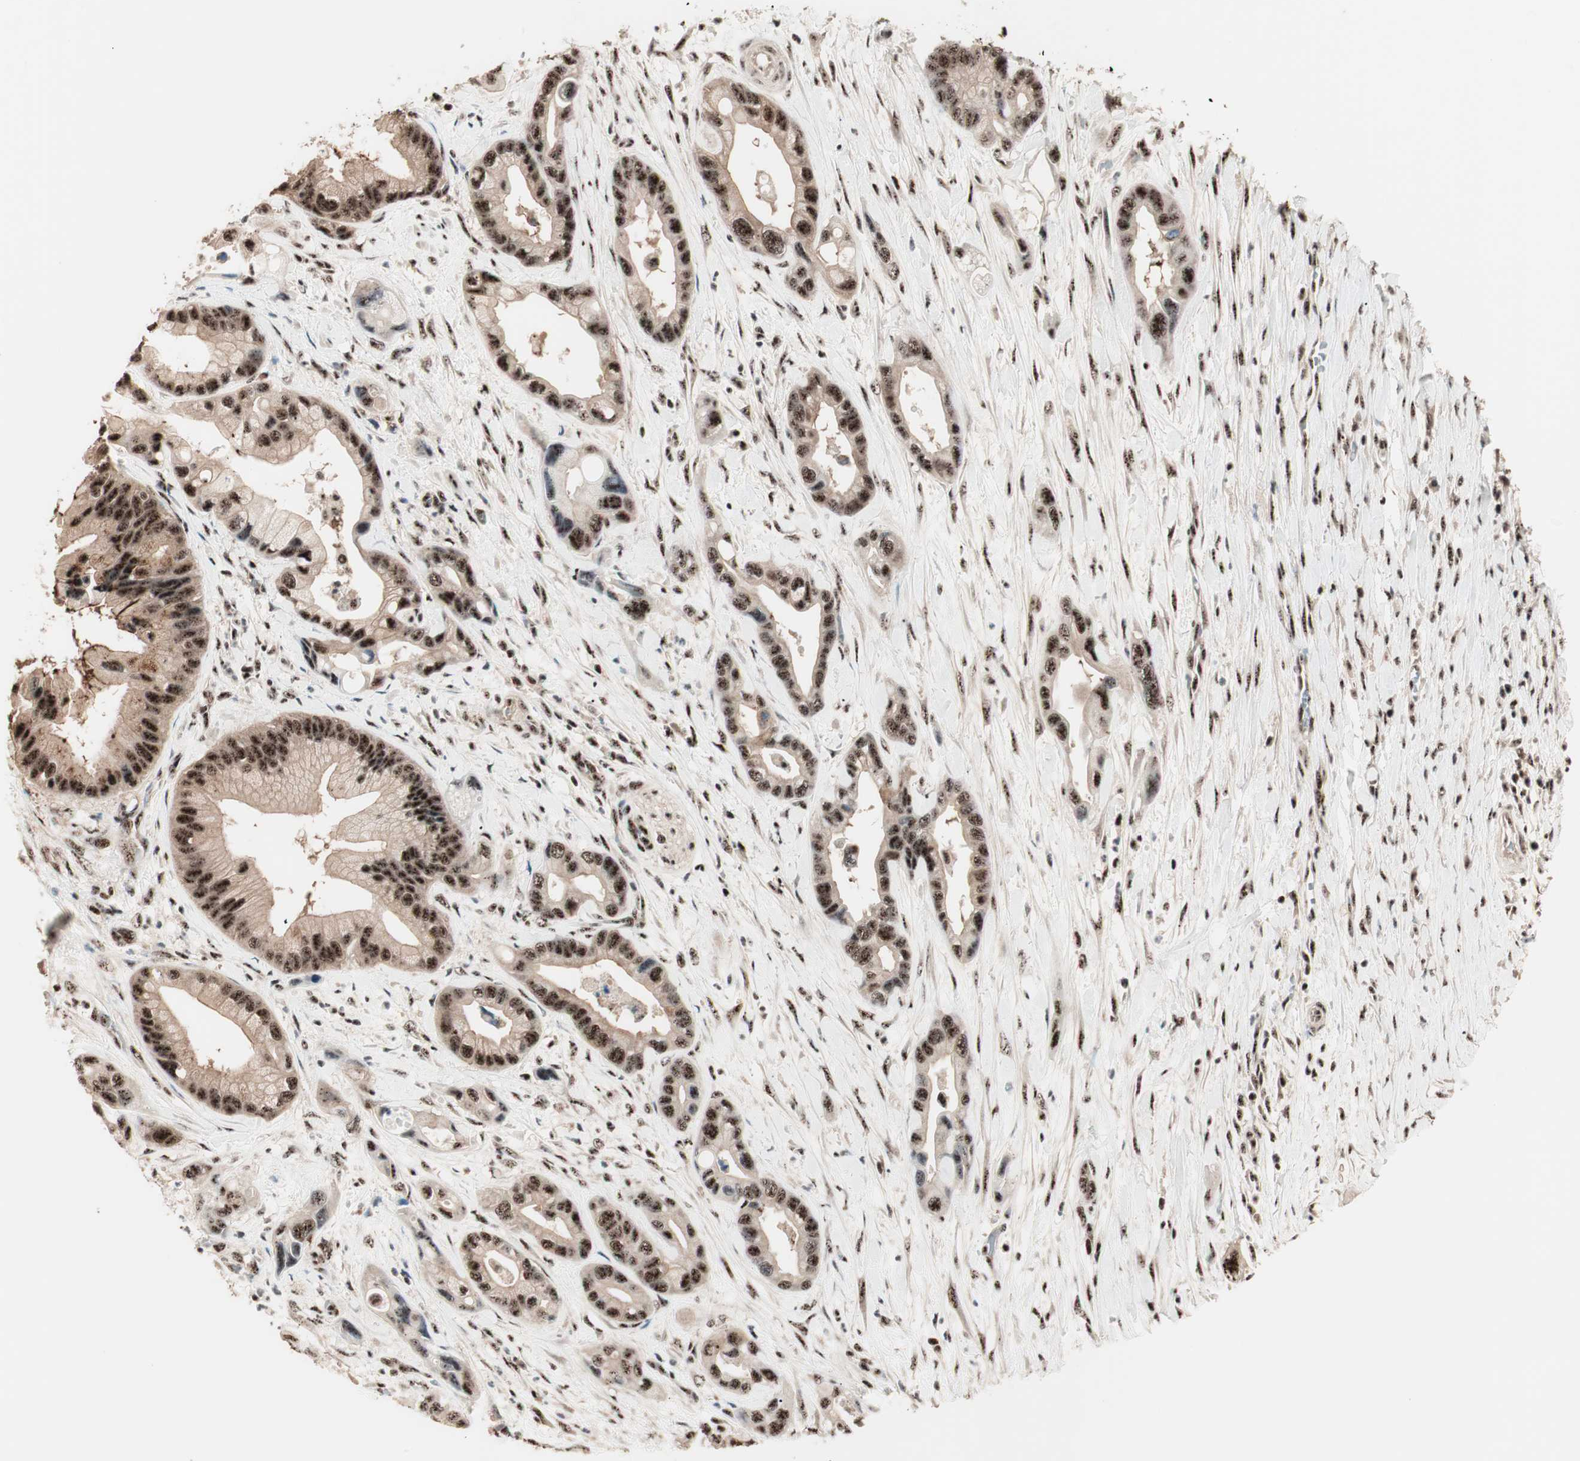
{"staining": {"intensity": "strong", "quantity": ">75%", "location": "nuclear"}, "tissue": "pancreatic cancer", "cell_type": "Tumor cells", "image_type": "cancer", "snomed": [{"axis": "morphology", "description": "Adenocarcinoma, NOS"}, {"axis": "topography", "description": "Pancreas"}], "caption": "Immunohistochemical staining of human pancreatic cancer displays high levels of strong nuclear protein positivity in about >75% of tumor cells. (Stains: DAB (3,3'-diaminobenzidine) in brown, nuclei in blue, Microscopy: brightfield microscopy at high magnification).", "gene": "NR5A2", "patient": {"sex": "female", "age": 77}}